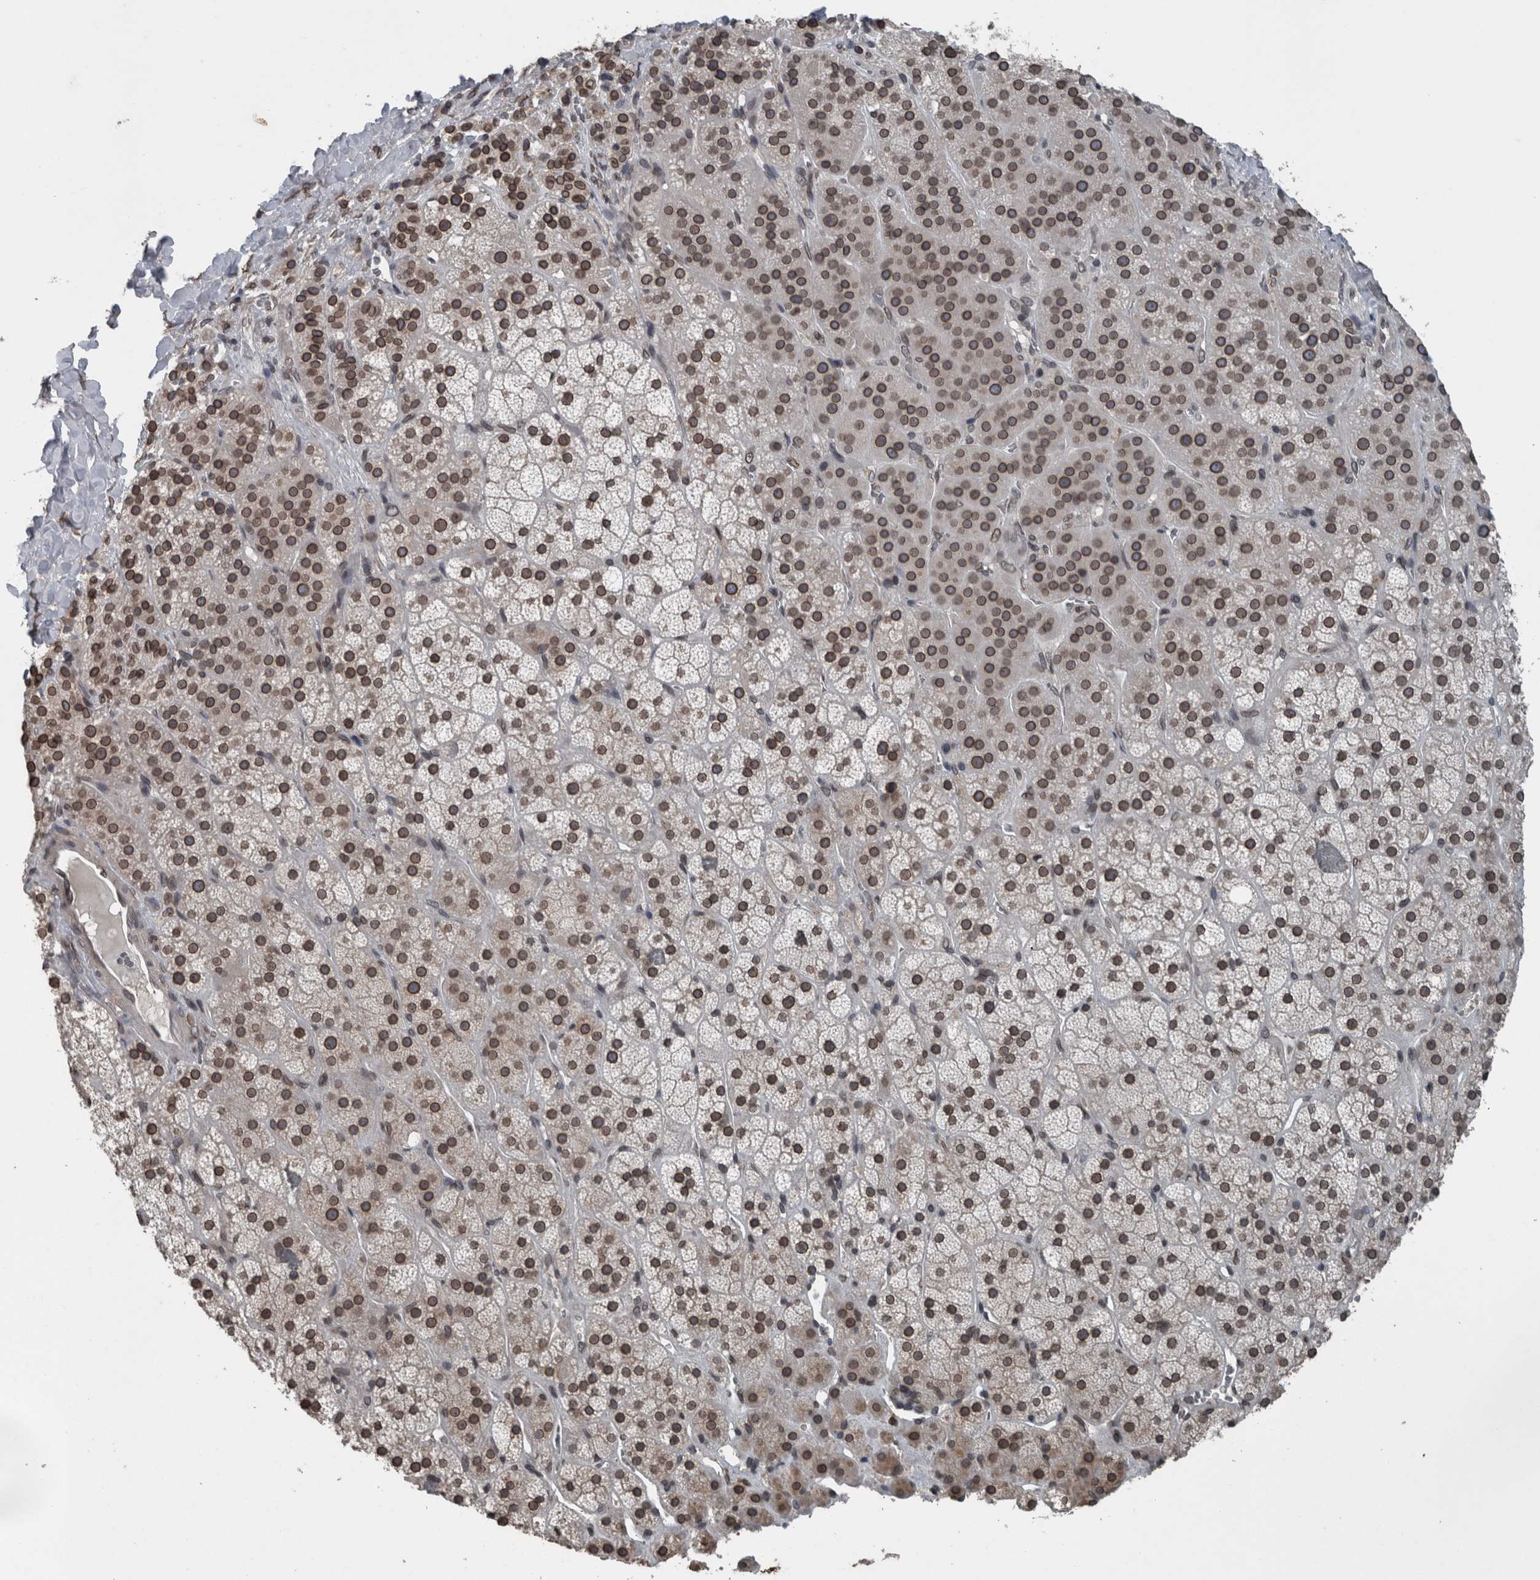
{"staining": {"intensity": "strong", "quantity": "25%-75%", "location": "cytoplasmic/membranous,nuclear"}, "tissue": "adrenal gland", "cell_type": "Glandular cells", "image_type": "normal", "snomed": [{"axis": "morphology", "description": "Normal tissue, NOS"}, {"axis": "topography", "description": "Adrenal gland"}], "caption": "Protein staining of unremarkable adrenal gland displays strong cytoplasmic/membranous,nuclear positivity in approximately 25%-75% of glandular cells. Immunohistochemistry stains the protein of interest in brown and the nuclei are stained blue.", "gene": "RANBP2", "patient": {"sex": "male", "age": 57}}